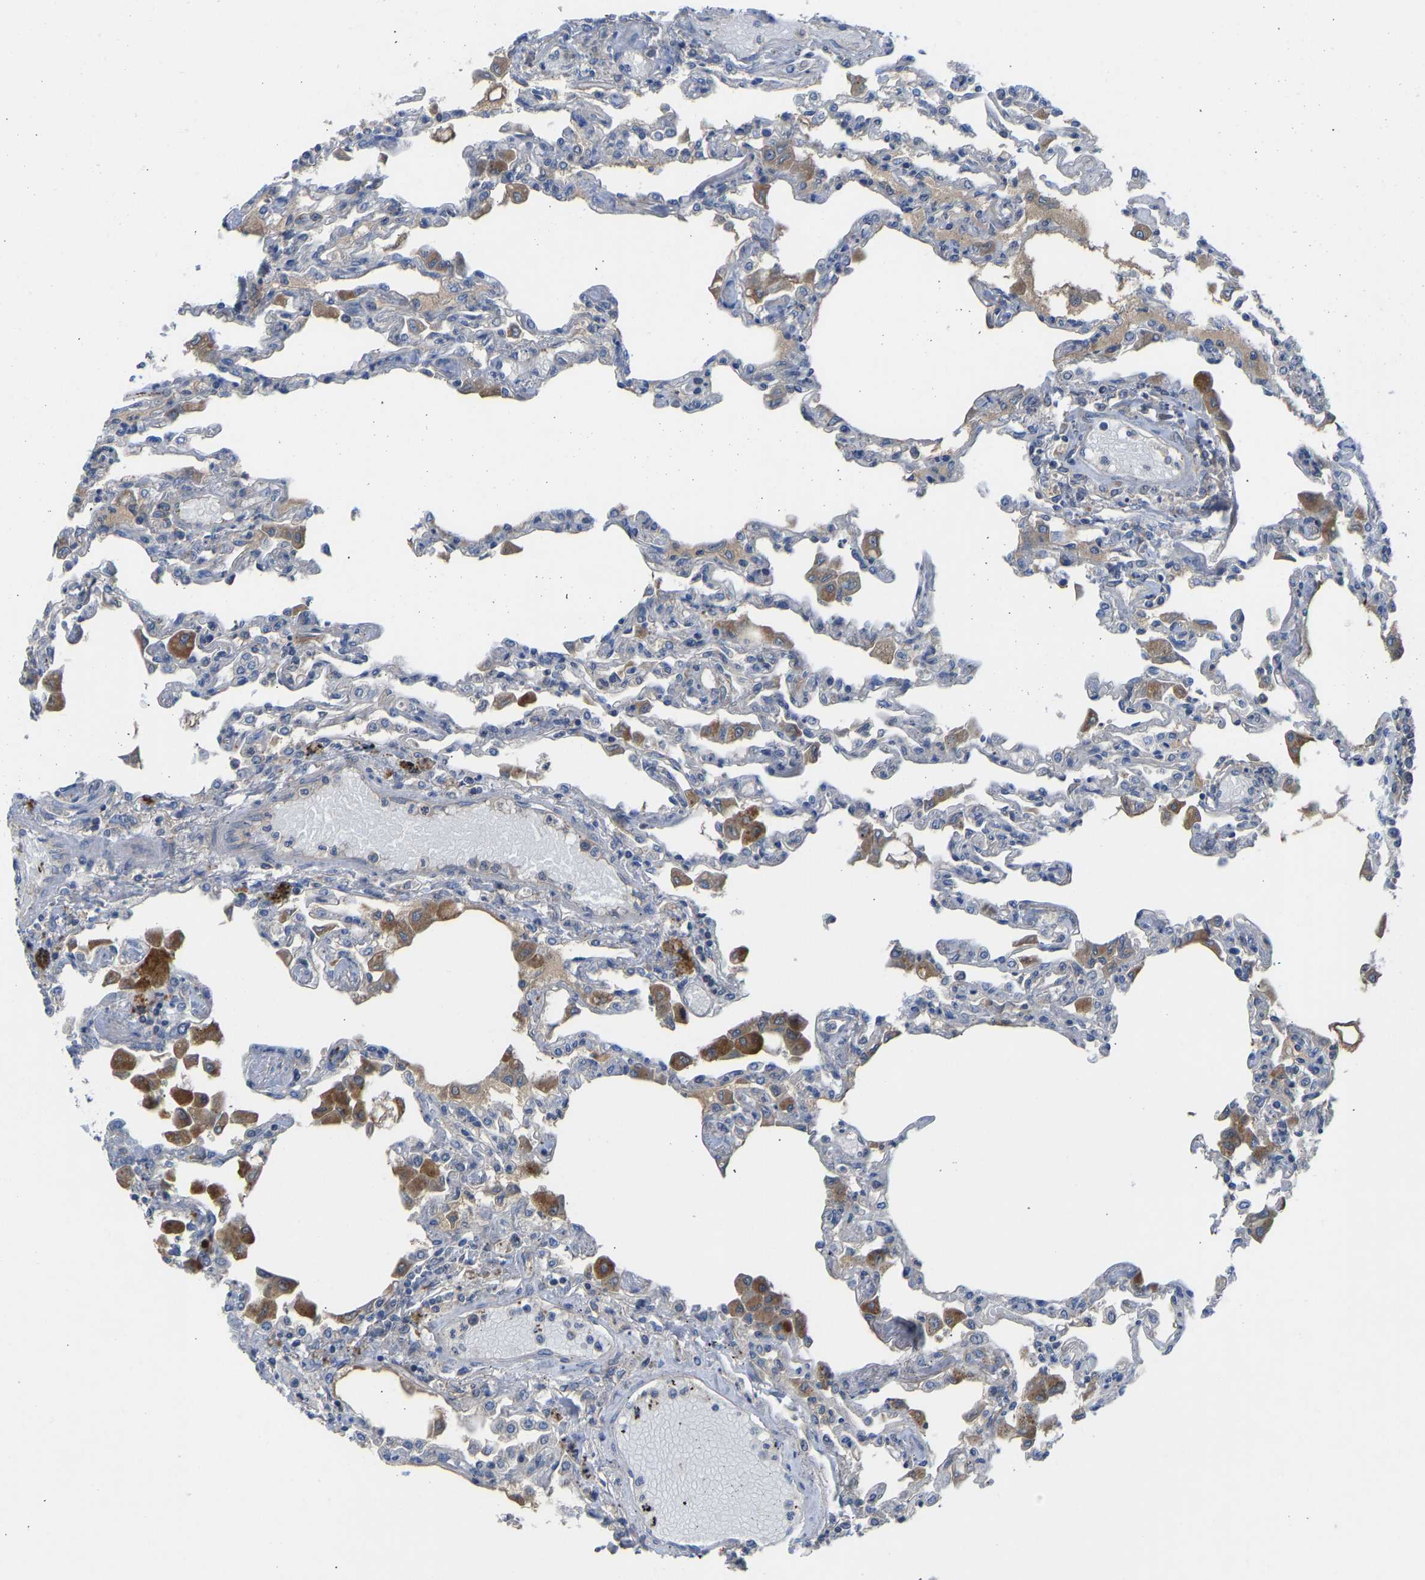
{"staining": {"intensity": "weak", "quantity": "<25%", "location": "cytoplasmic/membranous"}, "tissue": "lung", "cell_type": "Alveolar cells", "image_type": "normal", "snomed": [{"axis": "morphology", "description": "Normal tissue, NOS"}, {"axis": "topography", "description": "Bronchus"}, {"axis": "topography", "description": "Lung"}], "caption": "Protein analysis of normal lung displays no significant positivity in alveolar cells. (Stains: DAB (3,3'-diaminobenzidine) IHC with hematoxylin counter stain, Microscopy: brightfield microscopy at high magnification).", "gene": "ZNF251", "patient": {"sex": "female", "age": 49}}